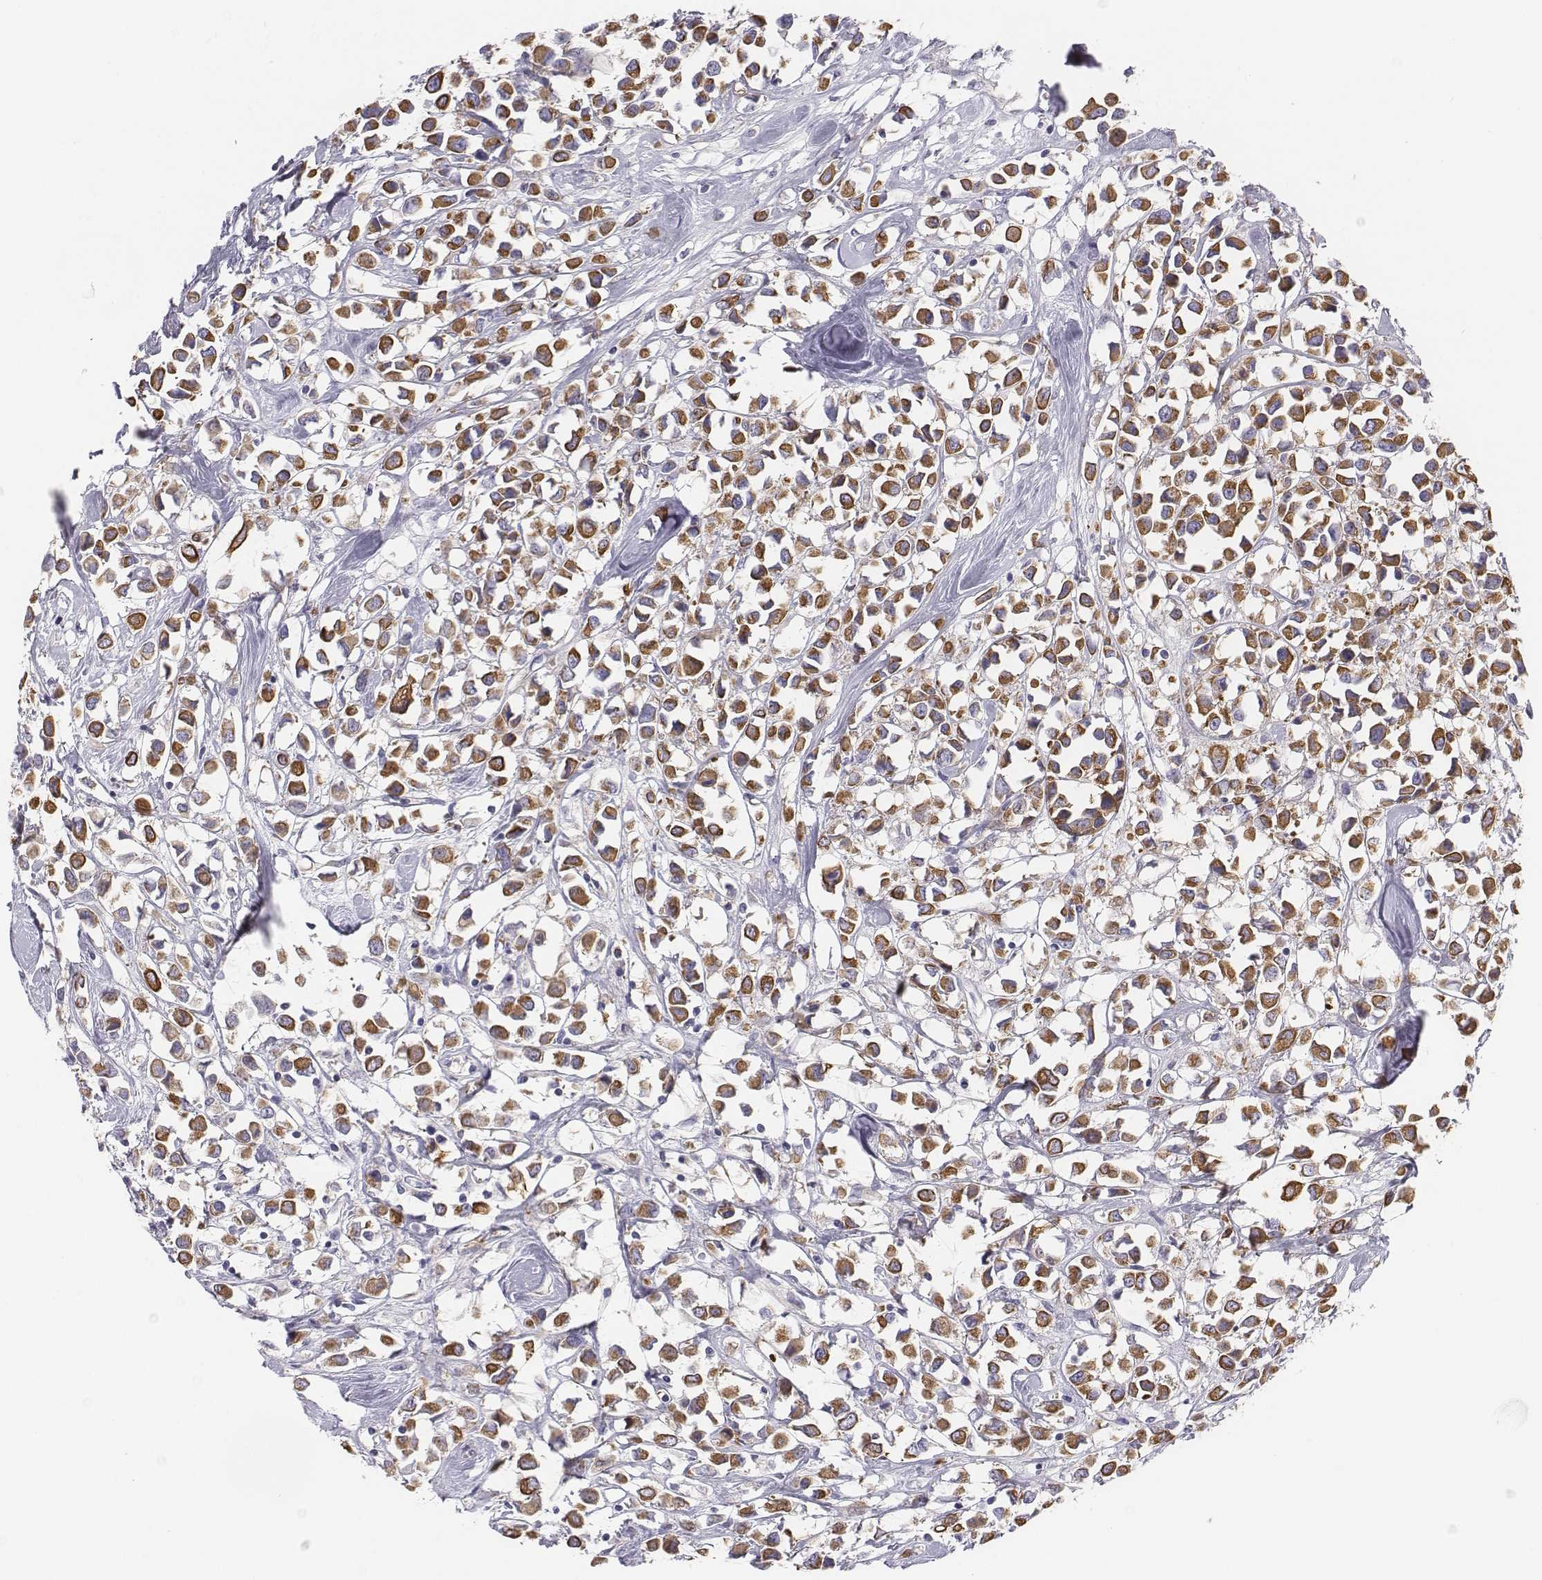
{"staining": {"intensity": "moderate", "quantity": ">75%", "location": "cytoplasmic/membranous"}, "tissue": "breast cancer", "cell_type": "Tumor cells", "image_type": "cancer", "snomed": [{"axis": "morphology", "description": "Duct carcinoma"}, {"axis": "topography", "description": "Breast"}], "caption": "Human breast cancer (intraductal carcinoma) stained with a protein marker reveals moderate staining in tumor cells.", "gene": "CHST14", "patient": {"sex": "female", "age": 61}}